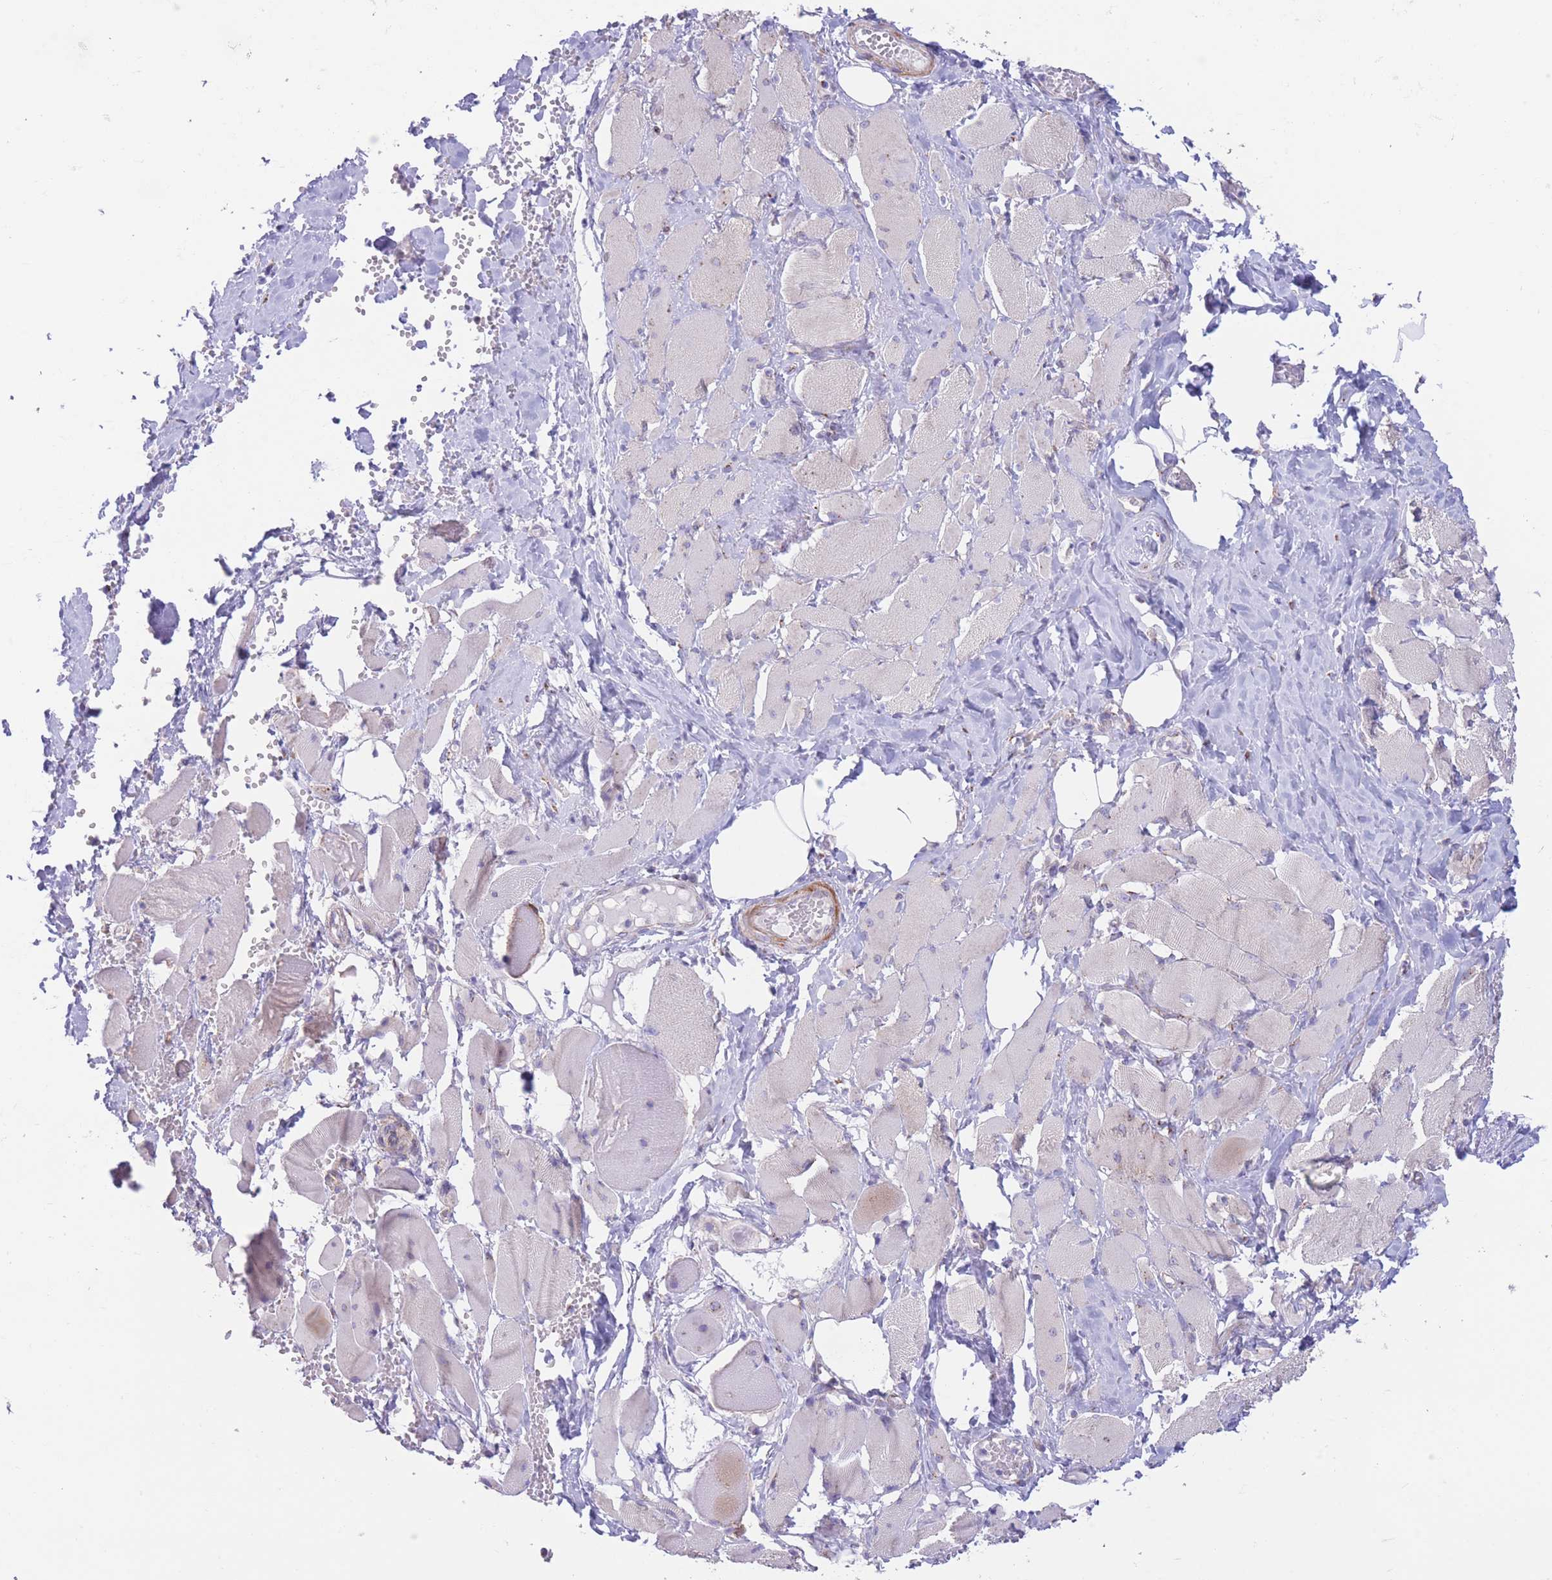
{"staining": {"intensity": "negative", "quantity": "none", "location": "none"}, "tissue": "skeletal muscle", "cell_type": "Myocytes", "image_type": "normal", "snomed": [{"axis": "morphology", "description": "Normal tissue, NOS"}, {"axis": "morphology", "description": "Basal cell carcinoma"}, {"axis": "topography", "description": "Skeletal muscle"}], "caption": "Myocytes are negative for brown protein staining in normal skeletal muscle. (DAB (3,3'-diaminobenzidine) immunohistochemistry (IHC) with hematoxylin counter stain).", "gene": "MPND", "patient": {"sex": "female", "age": 64}}